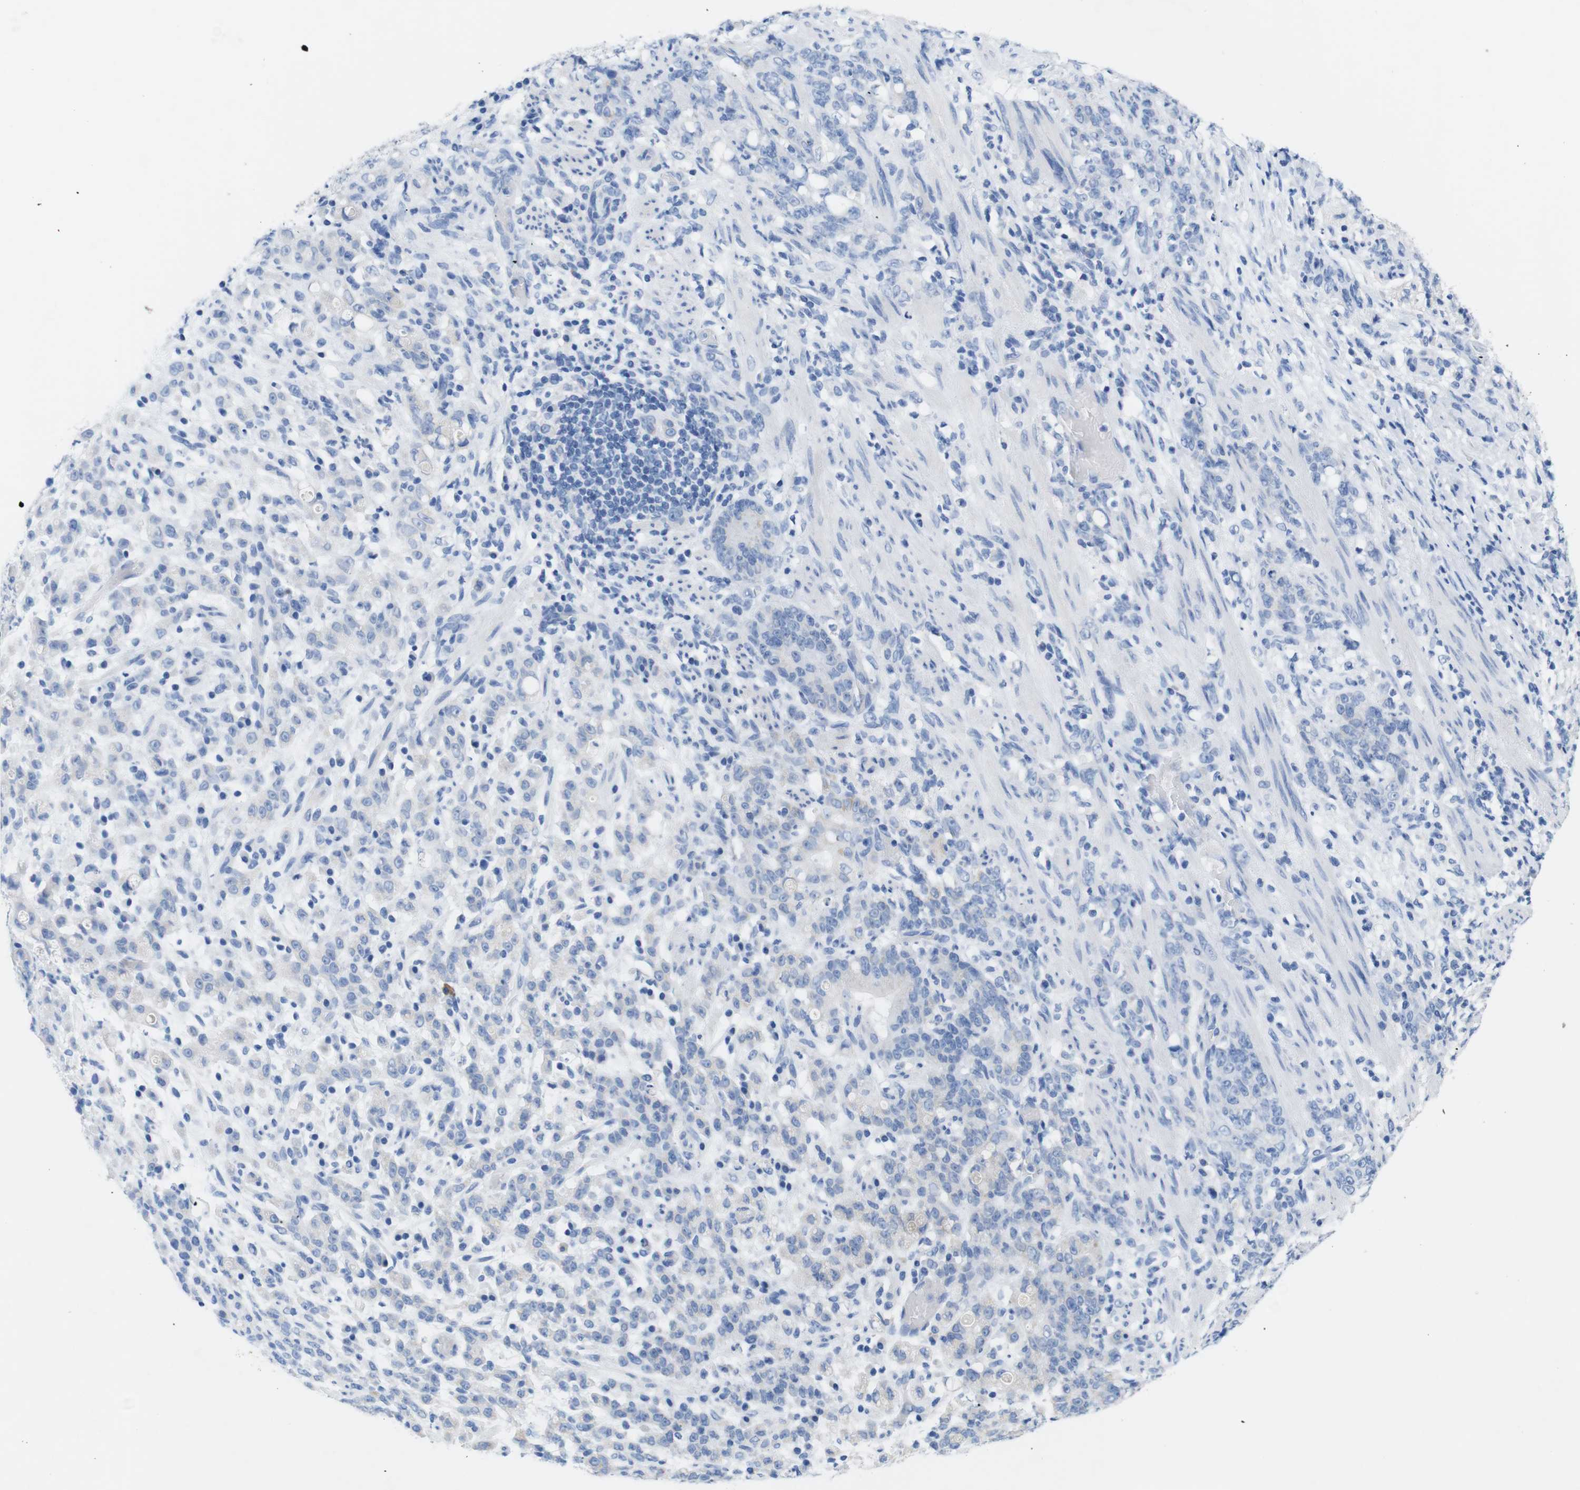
{"staining": {"intensity": "negative", "quantity": "none", "location": "none"}, "tissue": "stomach cancer", "cell_type": "Tumor cells", "image_type": "cancer", "snomed": [{"axis": "morphology", "description": "Adenocarcinoma, NOS"}, {"axis": "topography", "description": "Stomach, lower"}], "caption": "Tumor cells show no significant protein expression in stomach cancer (adenocarcinoma).", "gene": "LAG3", "patient": {"sex": "male", "age": 88}}